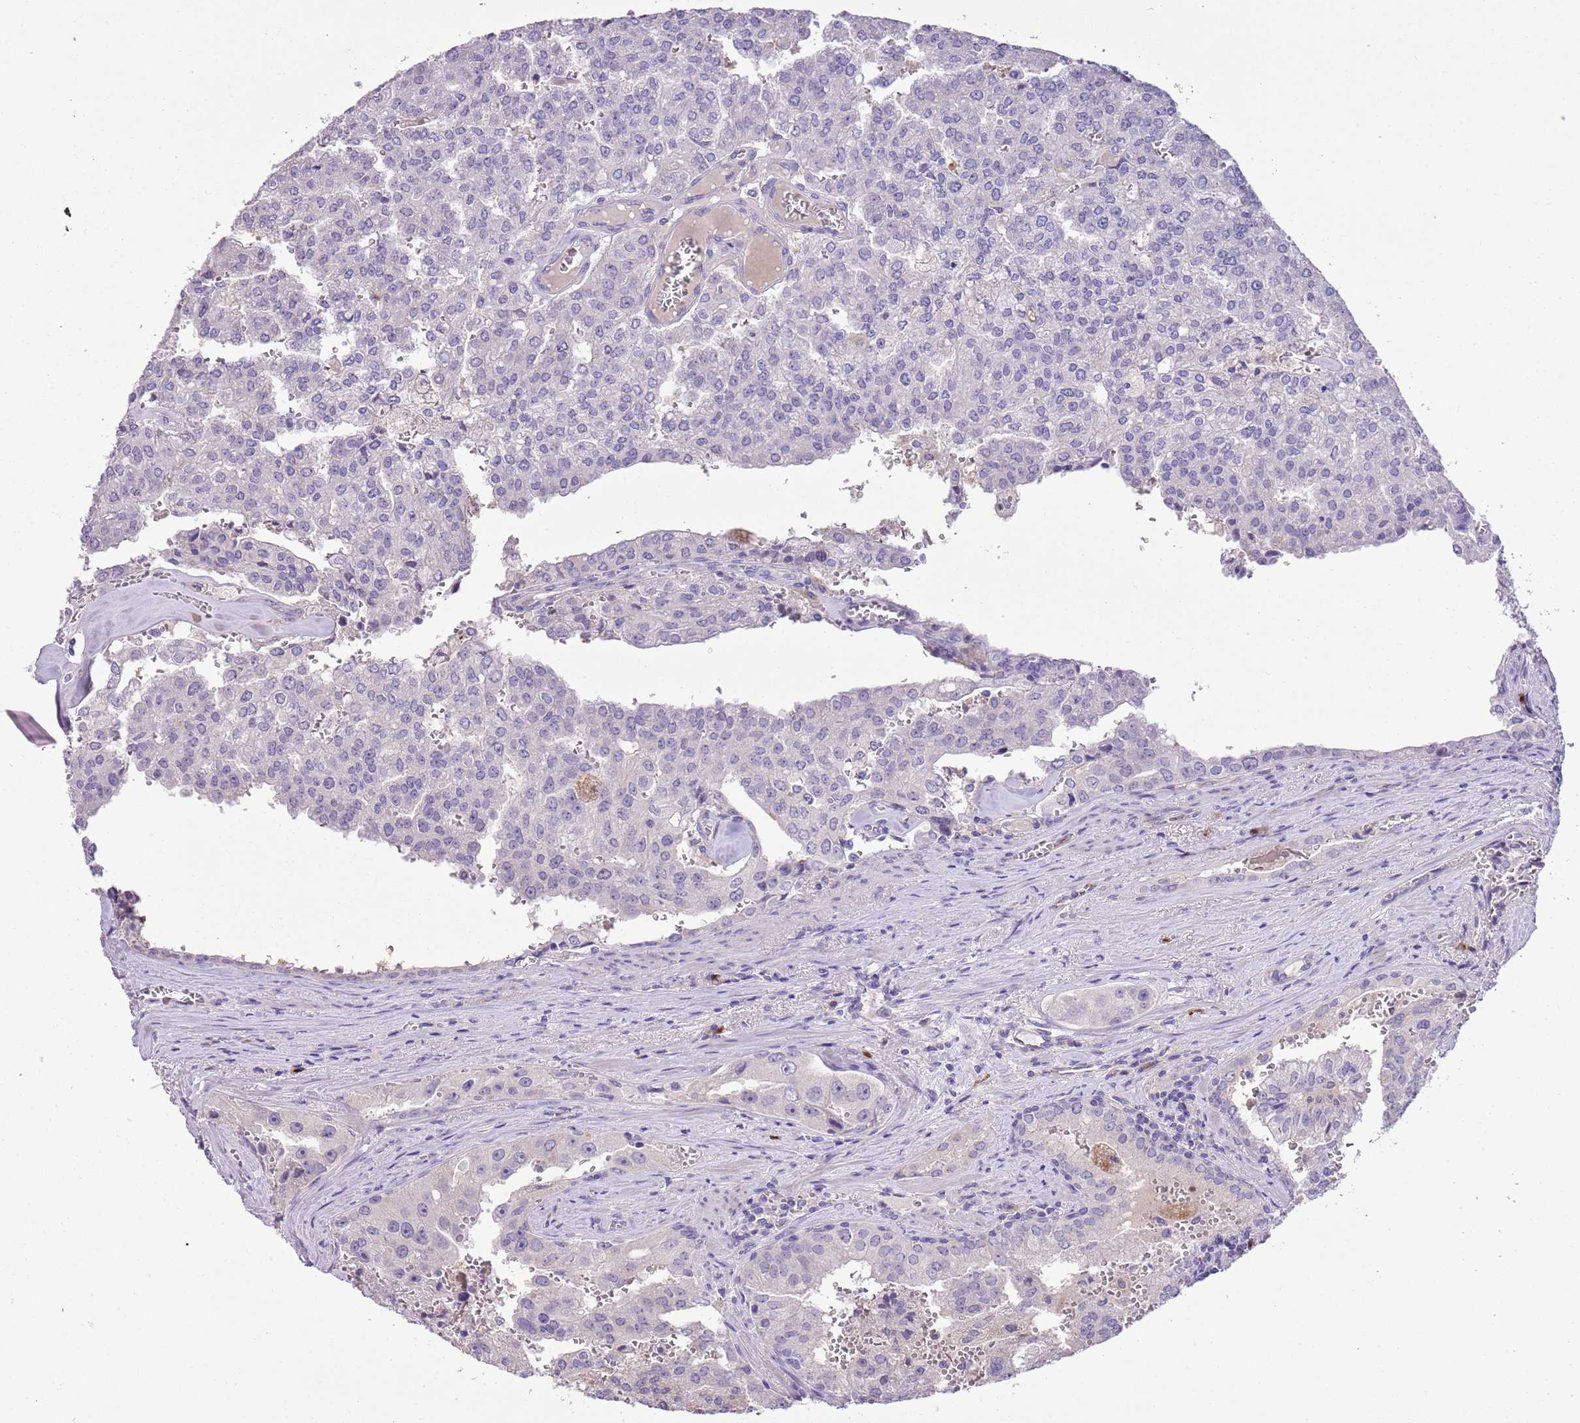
{"staining": {"intensity": "negative", "quantity": "none", "location": "none"}, "tissue": "prostate cancer", "cell_type": "Tumor cells", "image_type": "cancer", "snomed": [{"axis": "morphology", "description": "Adenocarcinoma, High grade"}, {"axis": "topography", "description": "Prostate"}], "caption": "Human high-grade adenocarcinoma (prostate) stained for a protein using immunohistochemistry (IHC) demonstrates no positivity in tumor cells.", "gene": "CLEC2A", "patient": {"sex": "male", "age": 68}}